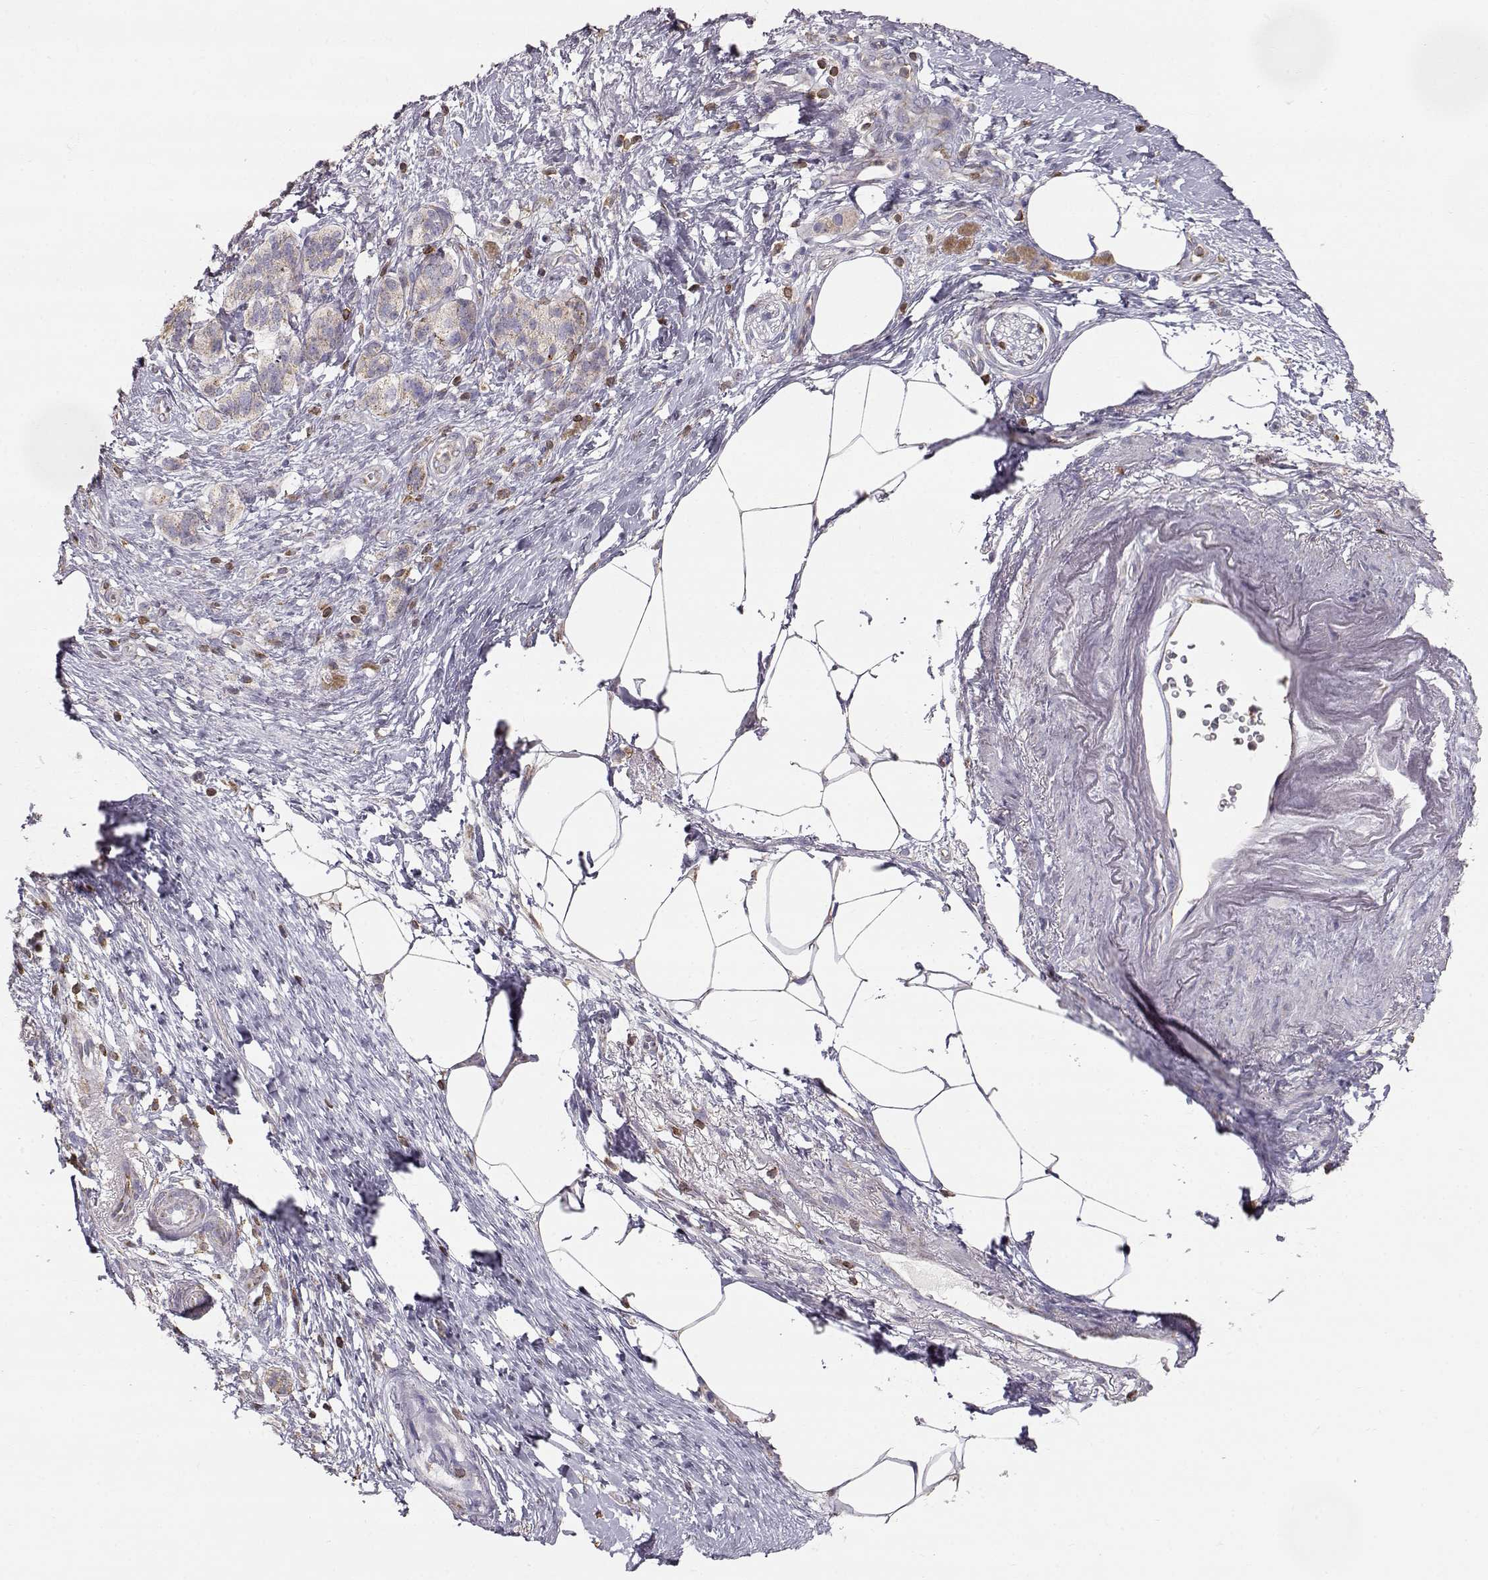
{"staining": {"intensity": "weak", "quantity": ">75%", "location": "cytoplasmic/membranous"}, "tissue": "pancreatic cancer", "cell_type": "Tumor cells", "image_type": "cancer", "snomed": [{"axis": "morphology", "description": "Adenocarcinoma, NOS"}, {"axis": "topography", "description": "Pancreas"}], "caption": "There is low levels of weak cytoplasmic/membranous staining in tumor cells of adenocarcinoma (pancreatic), as demonstrated by immunohistochemical staining (brown color).", "gene": "GRAP2", "patient": {"sex": "female", "age": 72}}